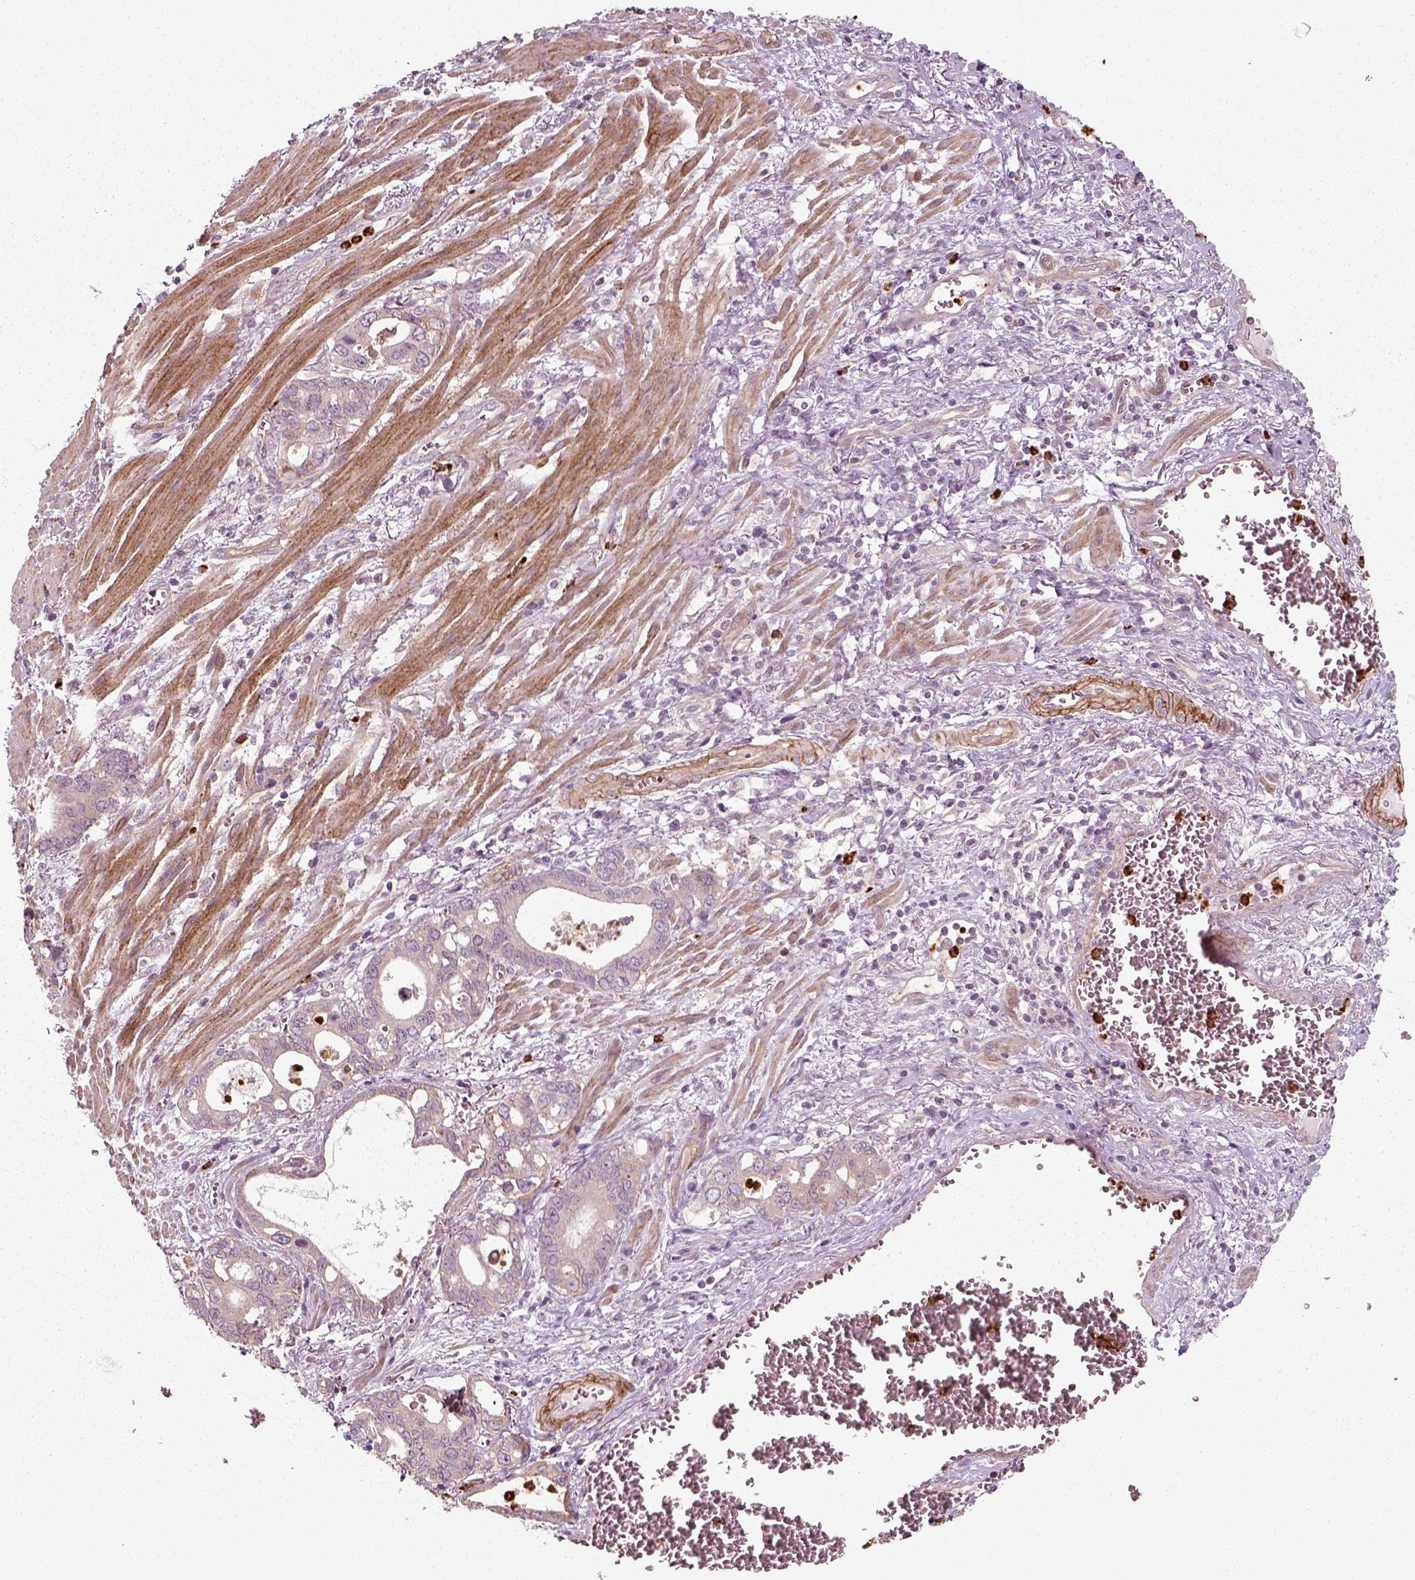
{"staining": {"intensity": "weak", "quantity": "25%-75%", "location": "cytoplasmic/membranous"}, "tissue": "stomach cancer", "cell_type": "Tumor cells", "image_type": "cancer", "snomed": [{"axis": "morphology", "description": "Normal tissue, NOS"}, {"axis": "morphology", "description": "Adenocarcinoma, NOS"}, {"axis": "topography", "description": "Esophagus"}, {"axis": "topography", "description": "Stomach, upper"}], "caption": "Adenocarcinoma (stomach) stained for a protein reveals weak cytoplasmic/membranous positivity in tumor cells.", "gene": "NPTN", "patient": {"sex": "male", "age": 74}}